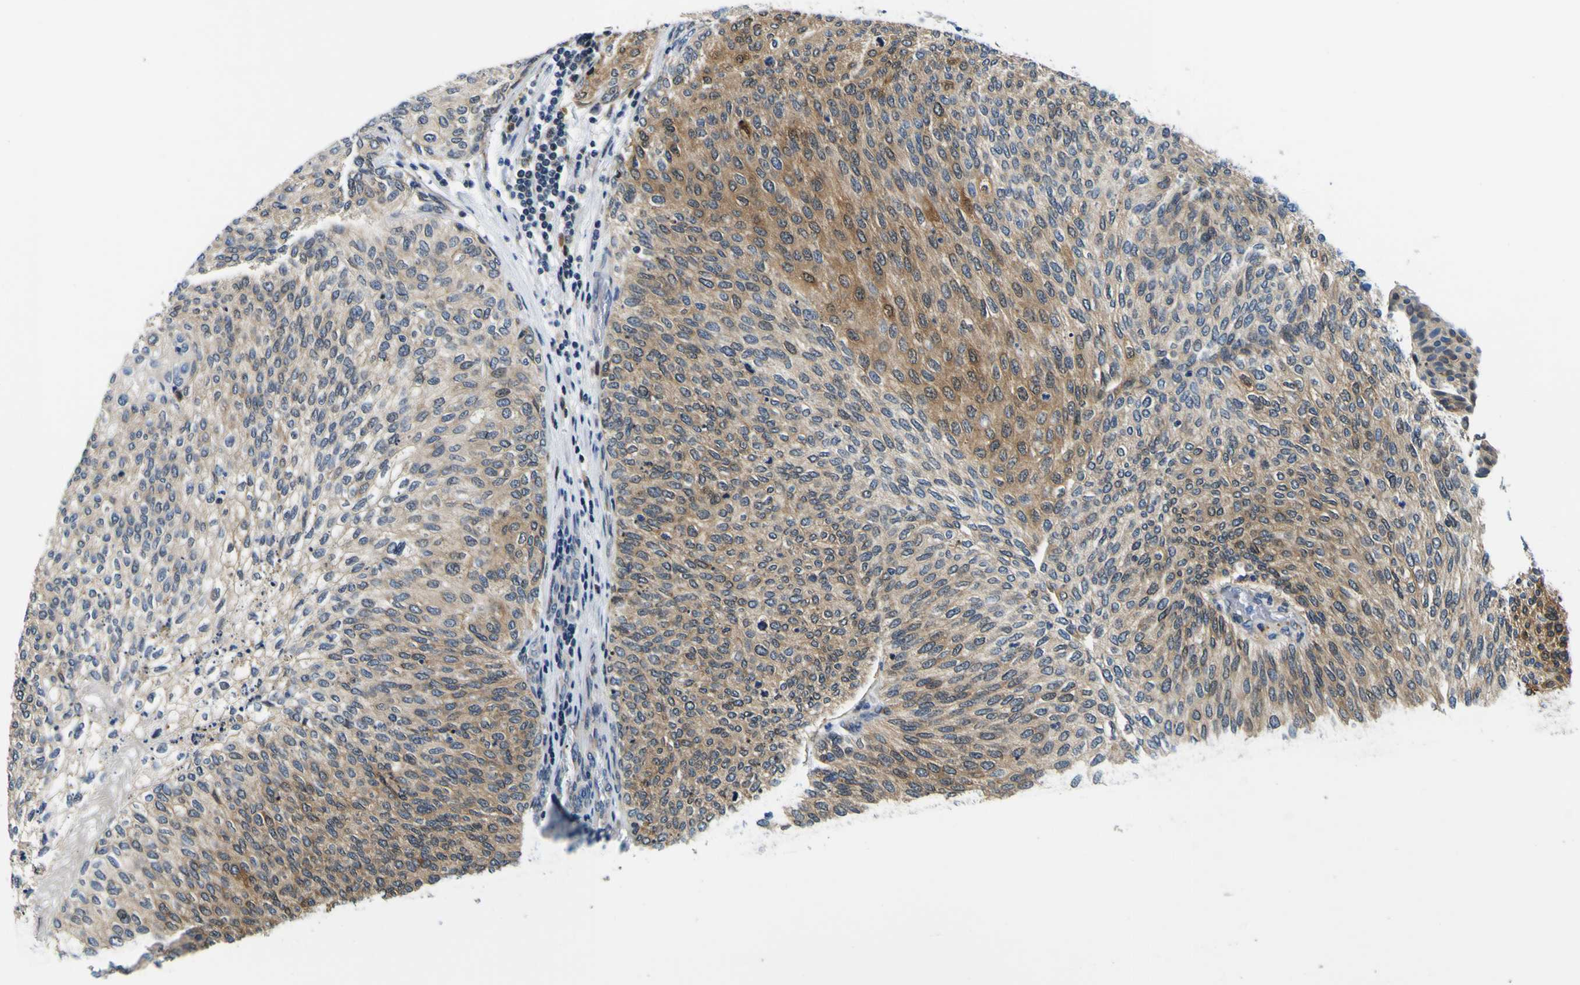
{"staining": {"intensity": "moderate", "quantity": ">75%", "location": "cytoplasmic/membranous"}, "tissue": "urothelial cancer", "cell_type": "Tumor cells", "image_type": "cancer", "snomed": [{"axis": "morphology", "description": "Urothelial carcinoma, Low grade"}, {"axis": "topography", "description": "Urinary bladder"}], "caption": "About >75% of tumor cells in urothelial carcinoma (low-grade) show moderate cytoplasmic/membranous protein positivity as visualized by brown immunohistochemical staining.", "gene": "NLRP3", "patient": {"sex": "female", "age": 79}}